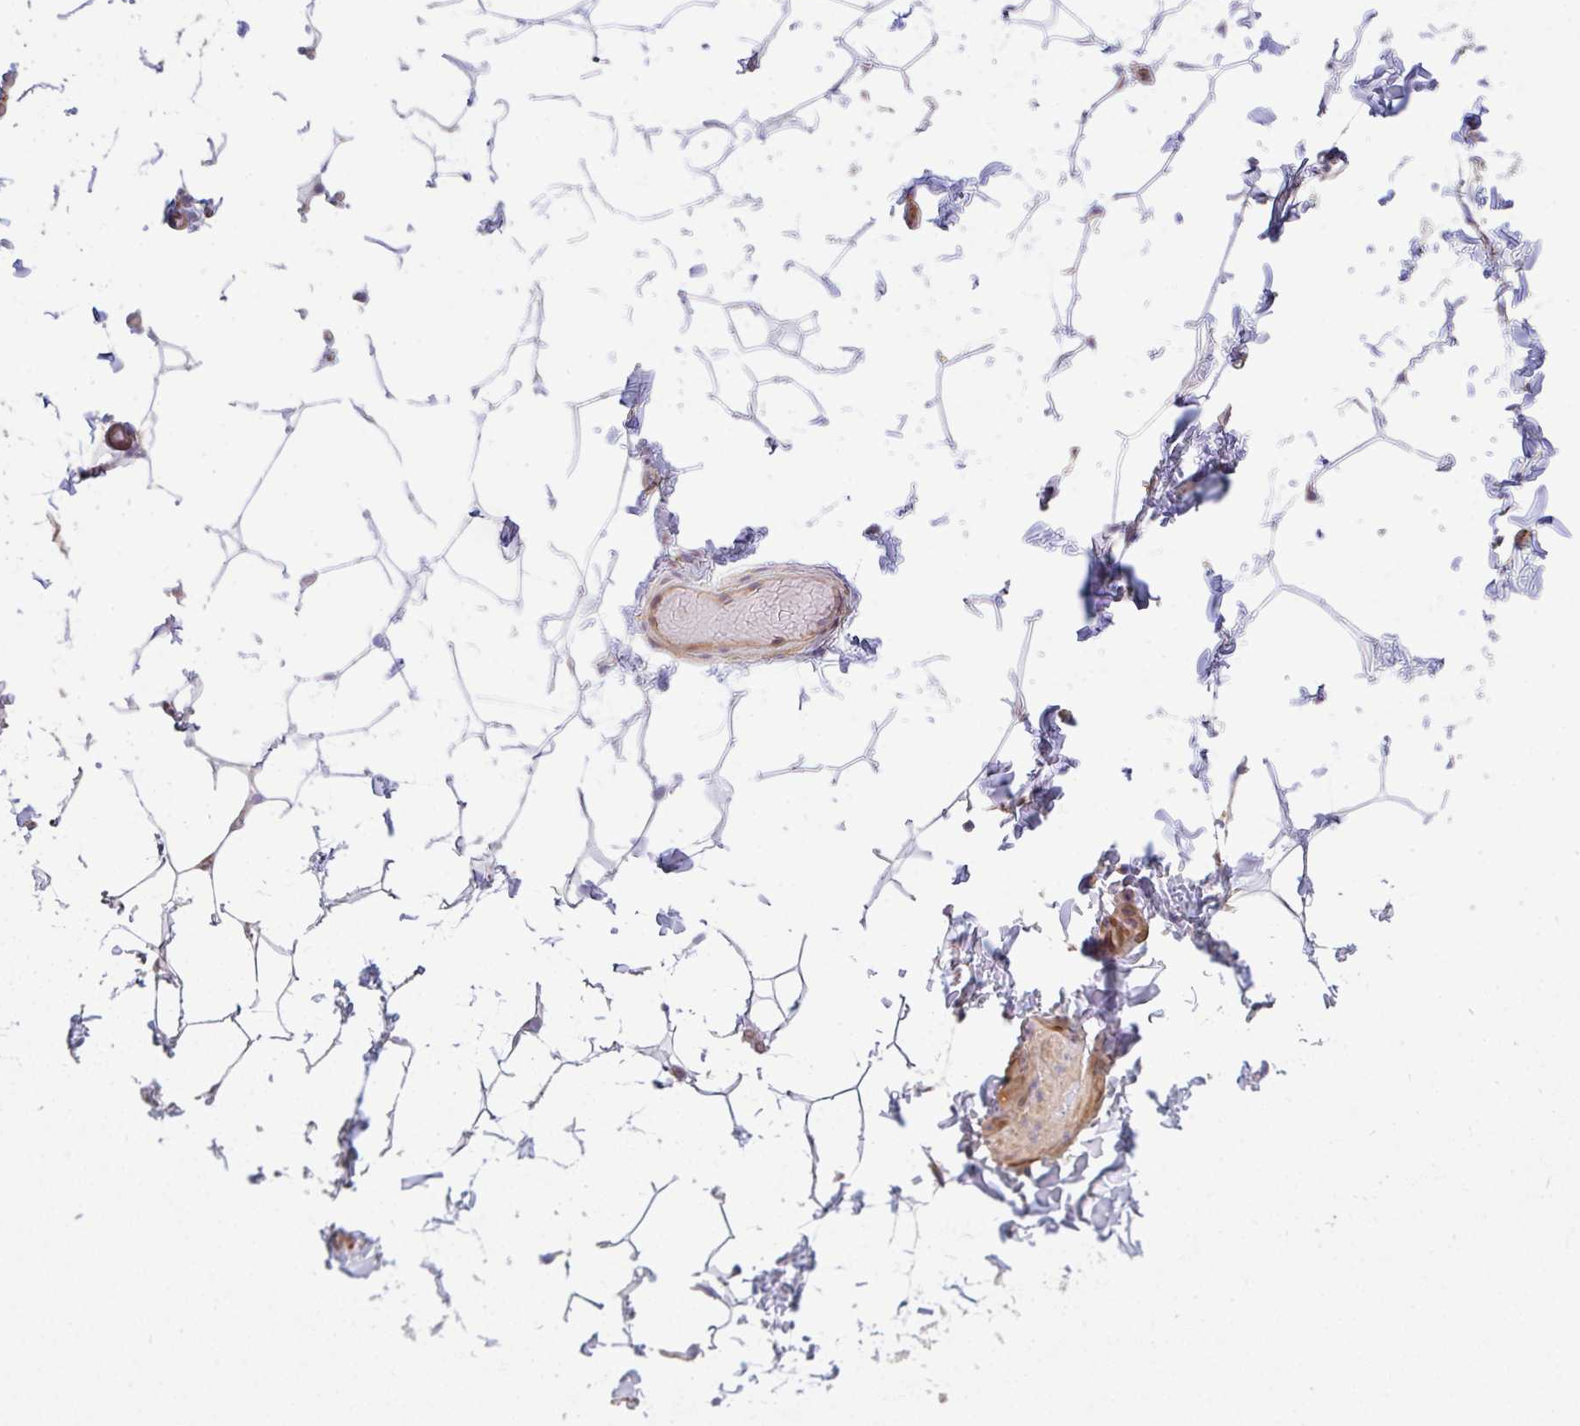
{"staining": {"intensity": "negative", "quantity": "none", "location": "none"}, "tissue": "adipose tissue", "cell_type": "Adipocytes", "image_type": "normal", "snomed": [{"axis": "morphology", "description": "Normal tissue, NOS"}, {"axis": "topography", "description": "Soft tissue"}, {"axis": "topography", "description": "Adipose tissue"}, {"axis": "topography", "description": "Vascular tissue"}, {"axis": "topography", "description": "Peripheral nerve tissue"}], "caption": "This is a image of immunohistochemistry staining of benign adipose tissue, which shows no positivity in adipocytes. The staining is performed using DAB (3,3'-diaminobenzidine) brown chromogen with nuclei counter-stained in using hematoxylin.", "gene": "TMEM229A", "patient": {"sex": "male", "age": 29}}